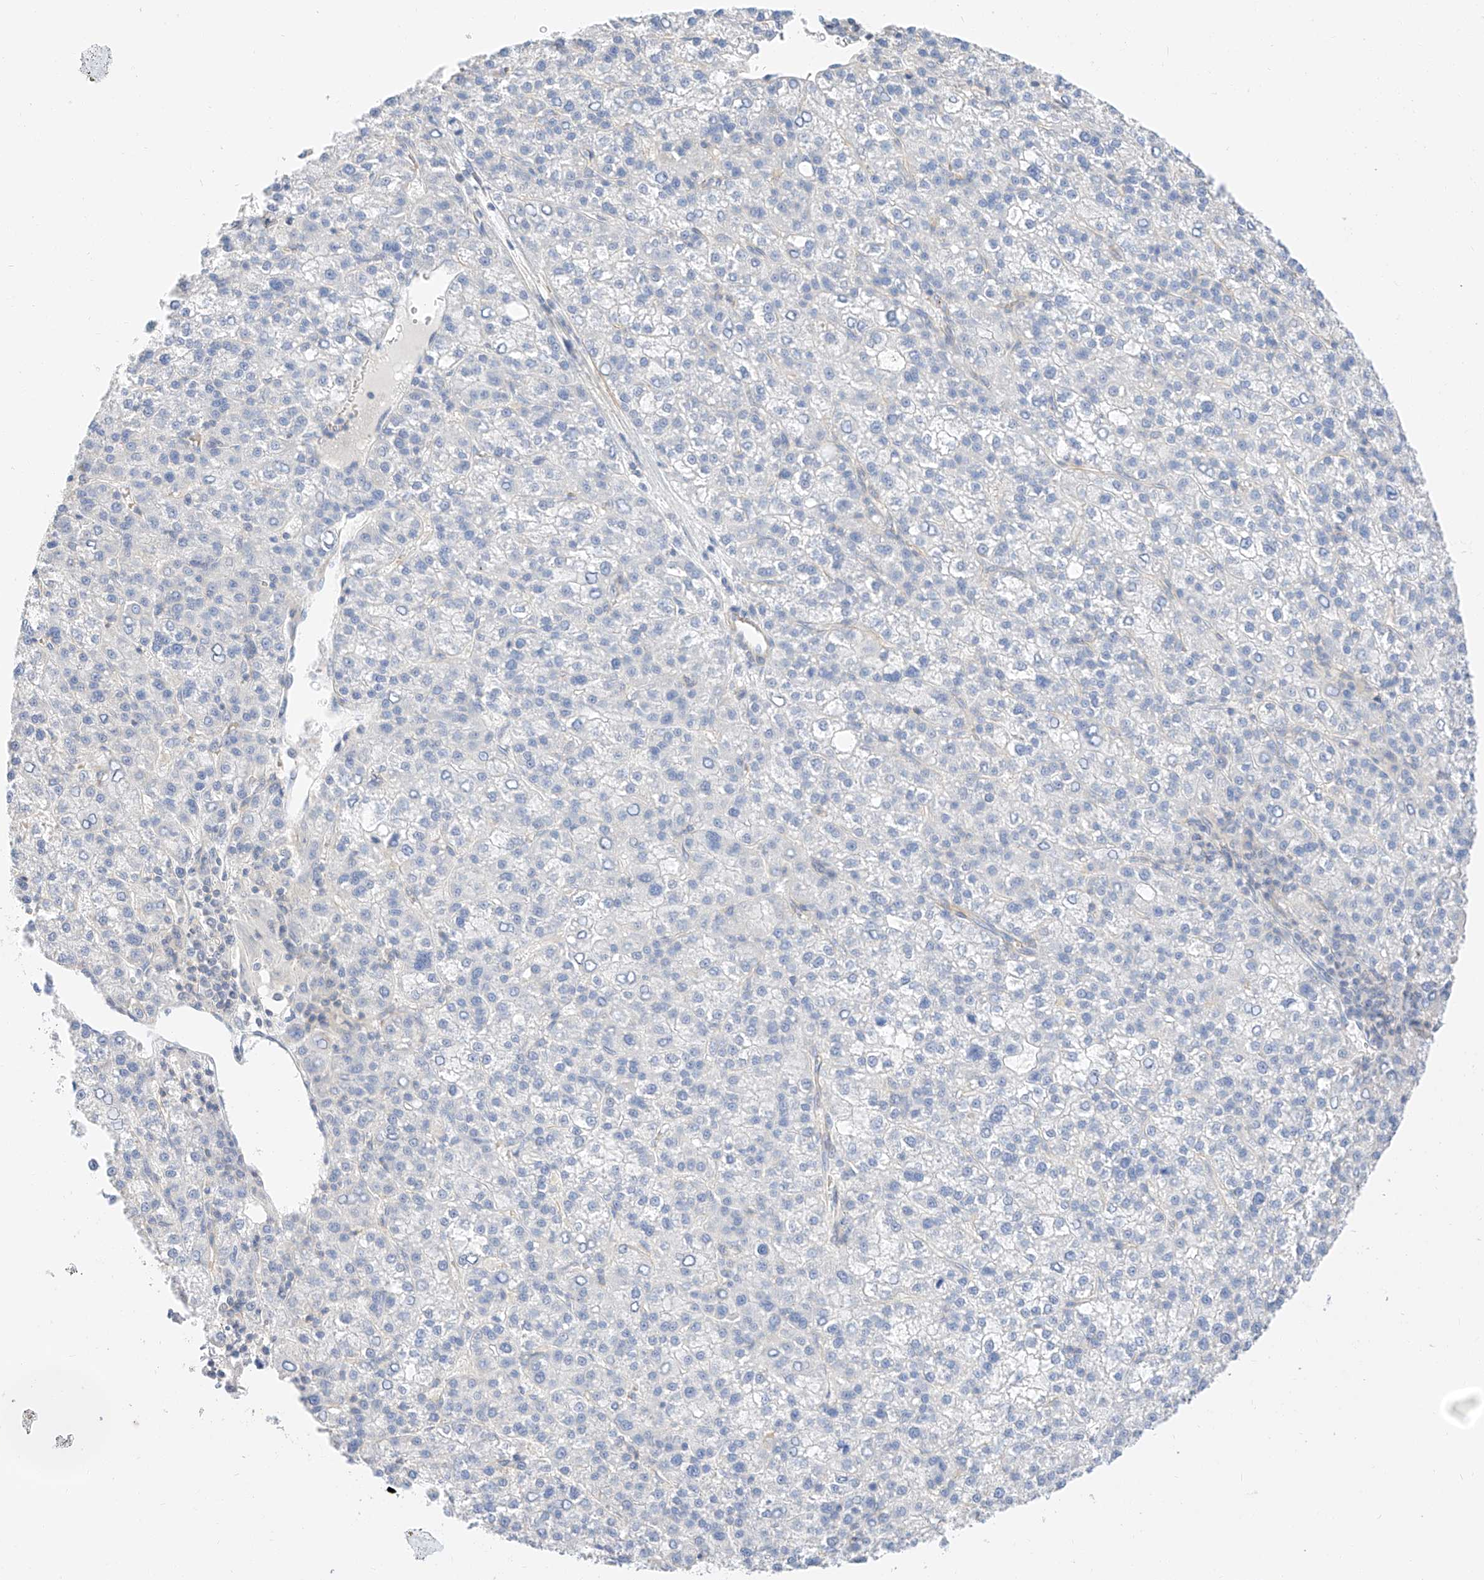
{"staining": {"intensity": "negative", "quantity": "none", "location": "none"}, "tissue": "liver cancer", "cell_type": "Tumor cells", "image_type": "cancer", "snomed": [{"axis": "morphology", "description": "Carcinoma, Hepatocellular, NOS"}, {"axis": "topography", "description": "Liver"}], "caption": "This is an immunohistochemistry photomicrograph of liver cancer (hepatocellular carcinoma). There is no positivity in tumor cells.", "gene": "CDCP2", "patient": {"sex": "female", "age": 58}}